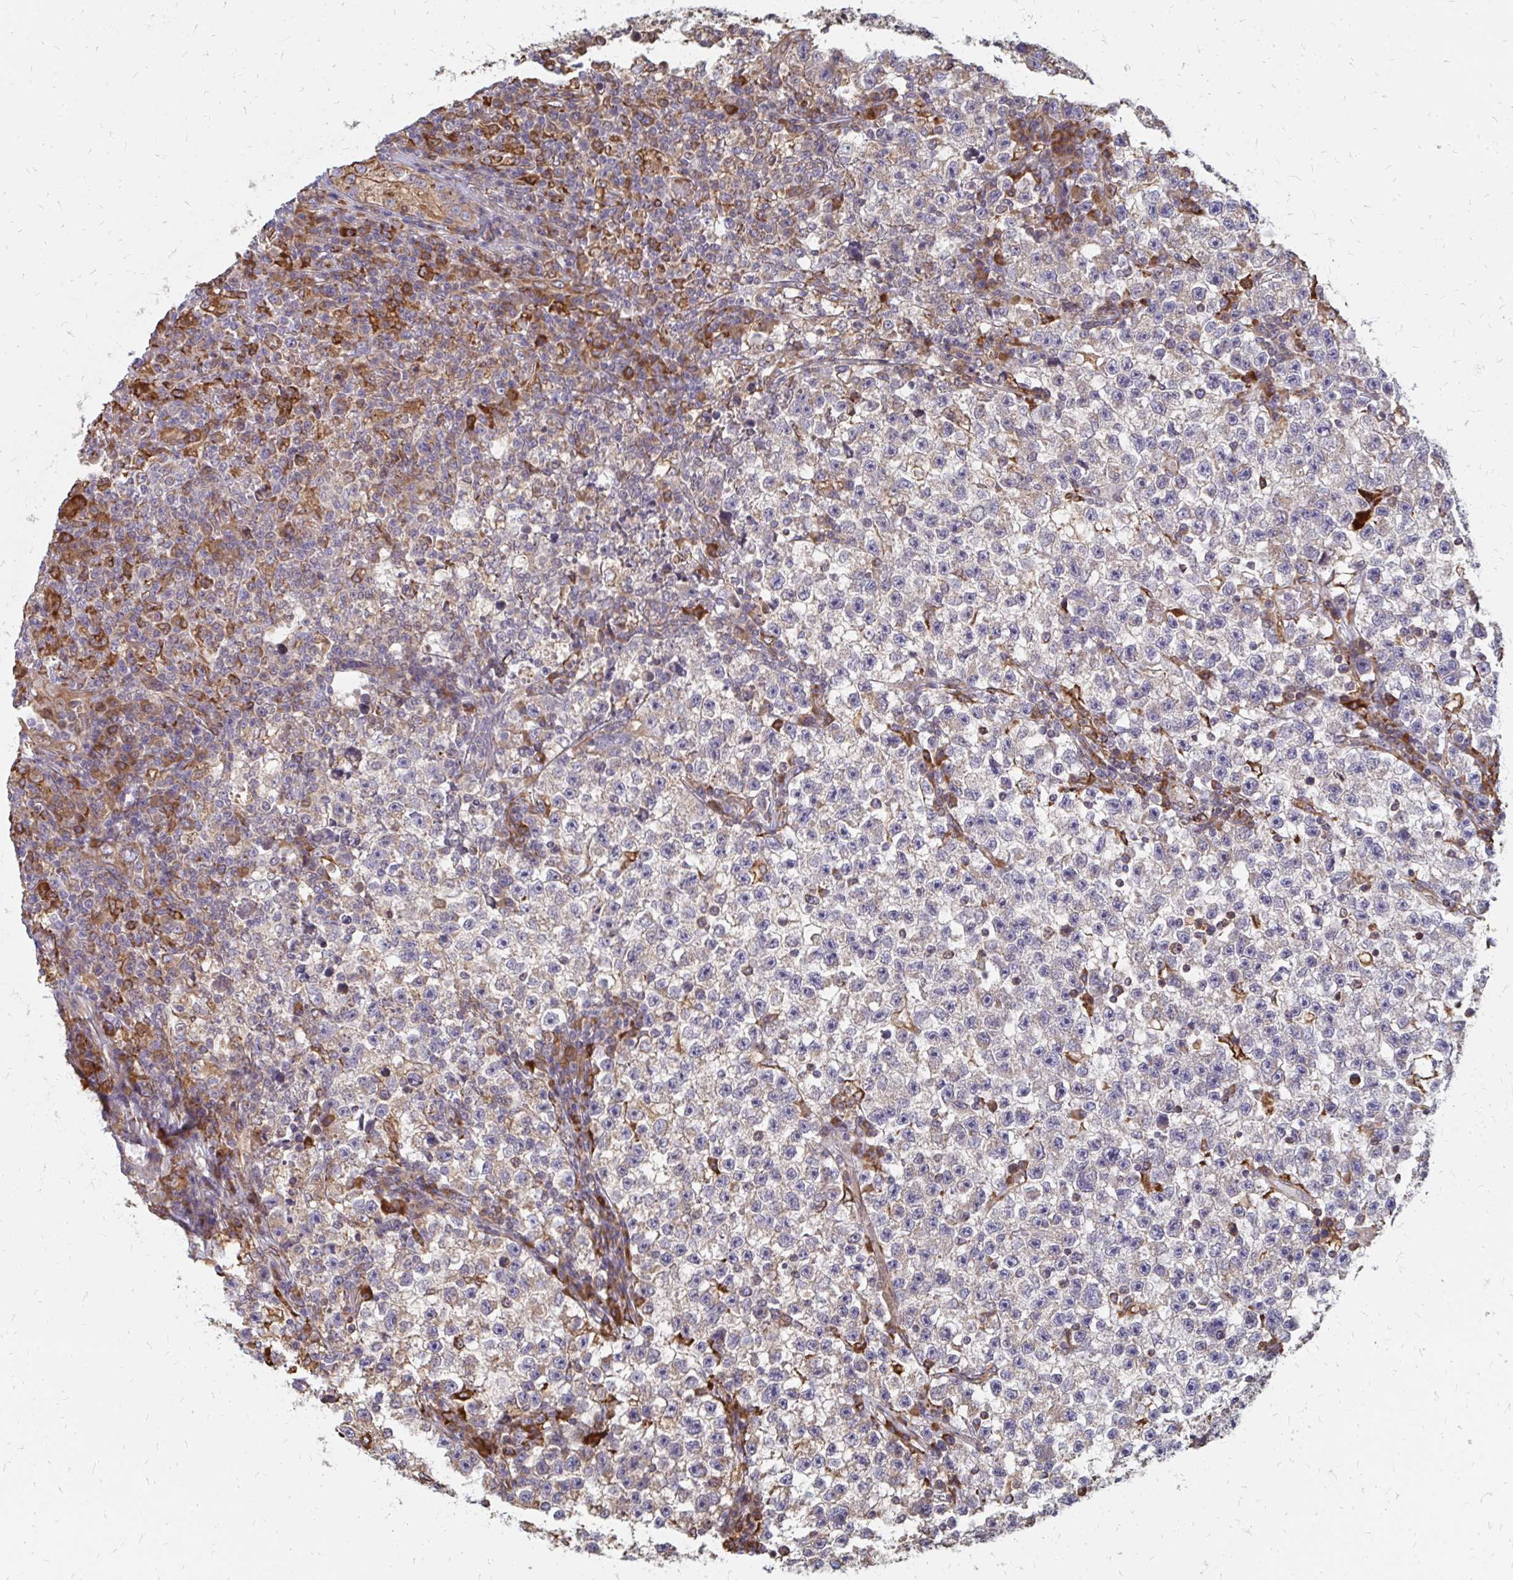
{"staining": {"intensity": "weak", "quantity": "<25%", "location": "cytoplasmic/membranous"}, "tissue": "testis cancer", "cell_type": "Tumor cells", "image_type": "cancer", "snomed": [{"axis": "morphology", "description": "Seminoma, NOS"}, {"axis": "topography", "description": "Testis"}], "caption": "DAB immunohistochemical staining of testis cancer reveals no significant staining in tumor cells.", "gene": "PPP1R13L", "patient": {"sex": "male", "age": 22}}